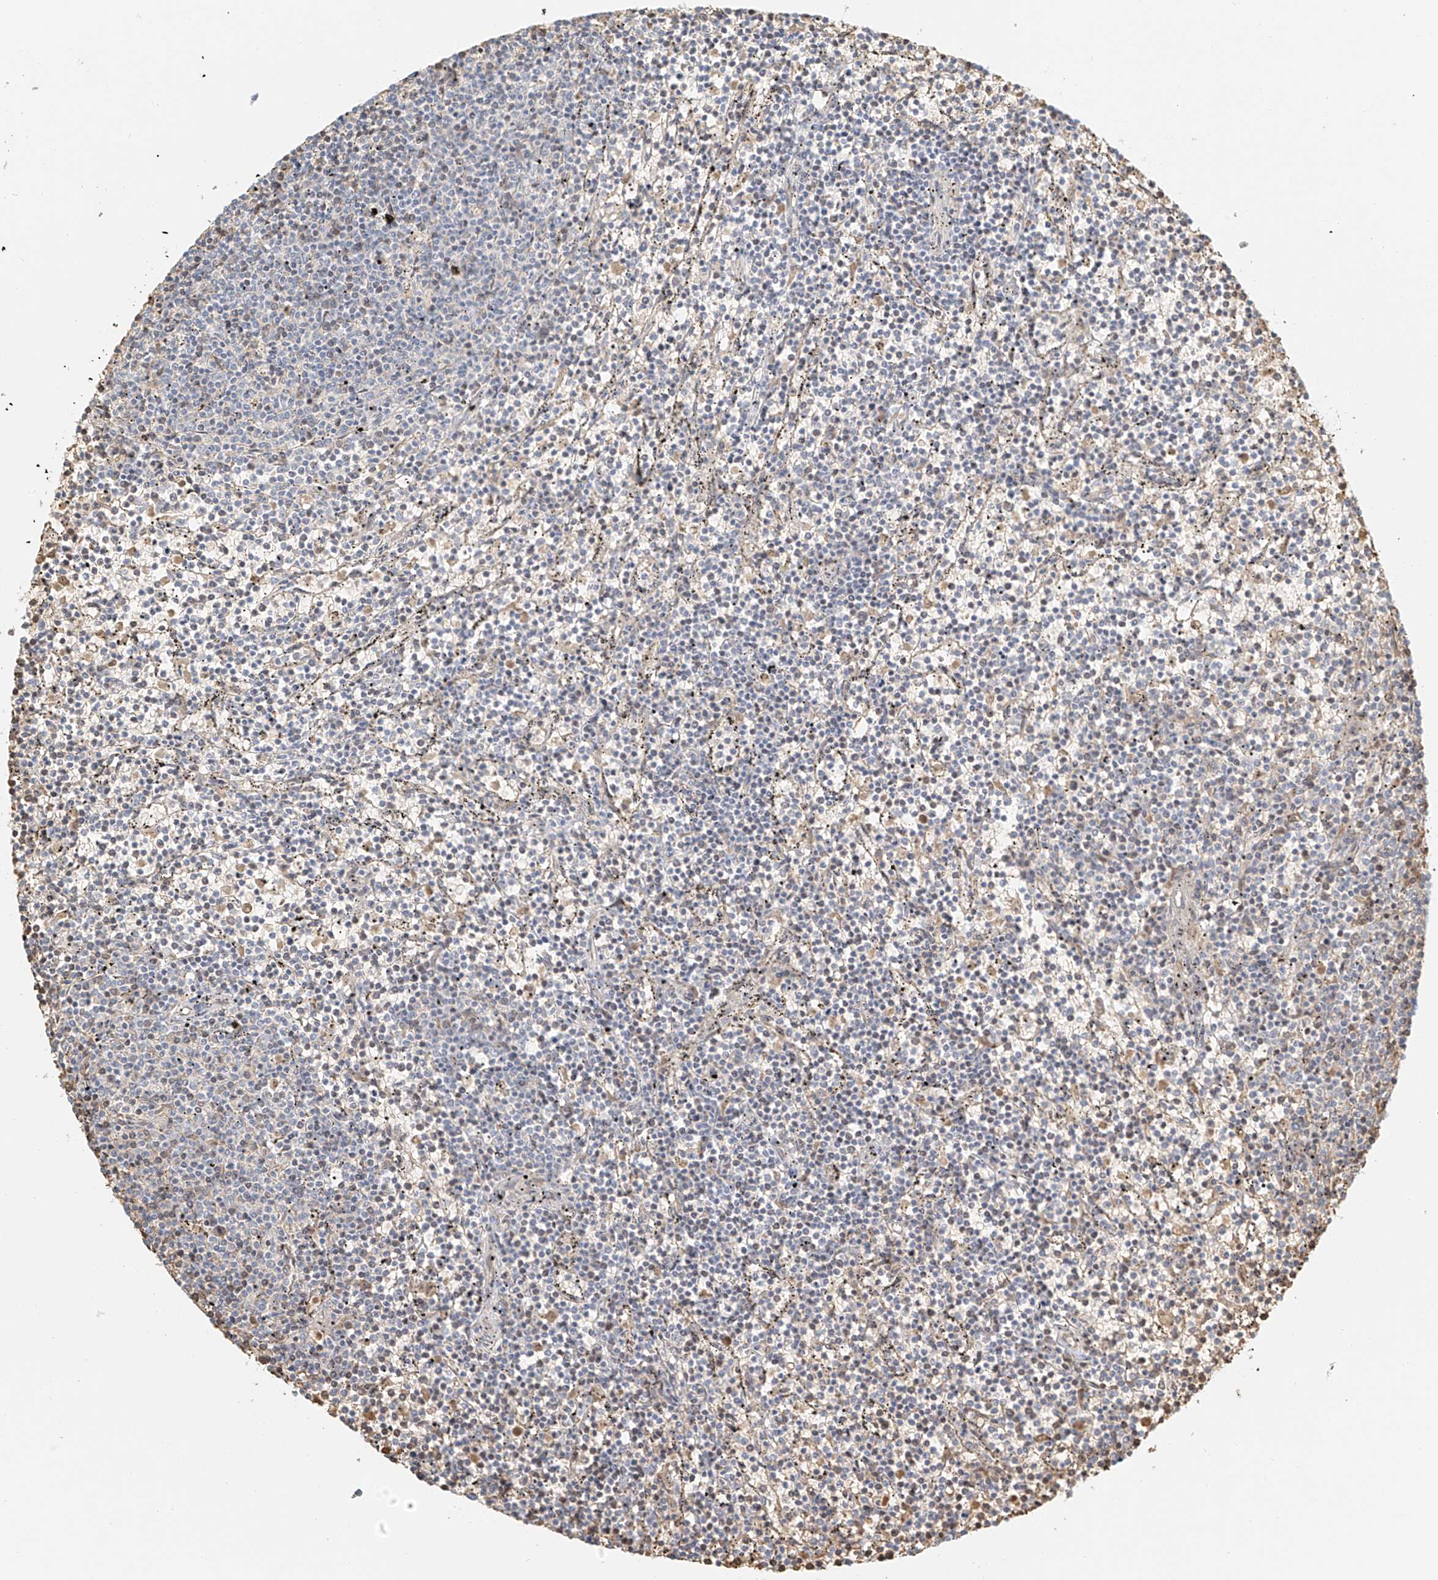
{"staining": {"intensity": "negative", "quantity": "none", "location": "none"}, "tissue": "lymphoma", "cell_type": "Tumor cells", "image_type": "cancer", "snomed": [{"axis": "morphology", "description": "Malignant lymphoma, non-Hodgkin's type, Low grade"}, {"axis": "topography", "description": "Spleen"}], "caption": "Human low-grade malignant lymphoma, non-Hodgkin's type stained for a protein using immunohistochemistry (IHC) exhibits no staining in tumor cells.", "gene": "UPK1B", "patient": {"sex": "female", "age": 50}}